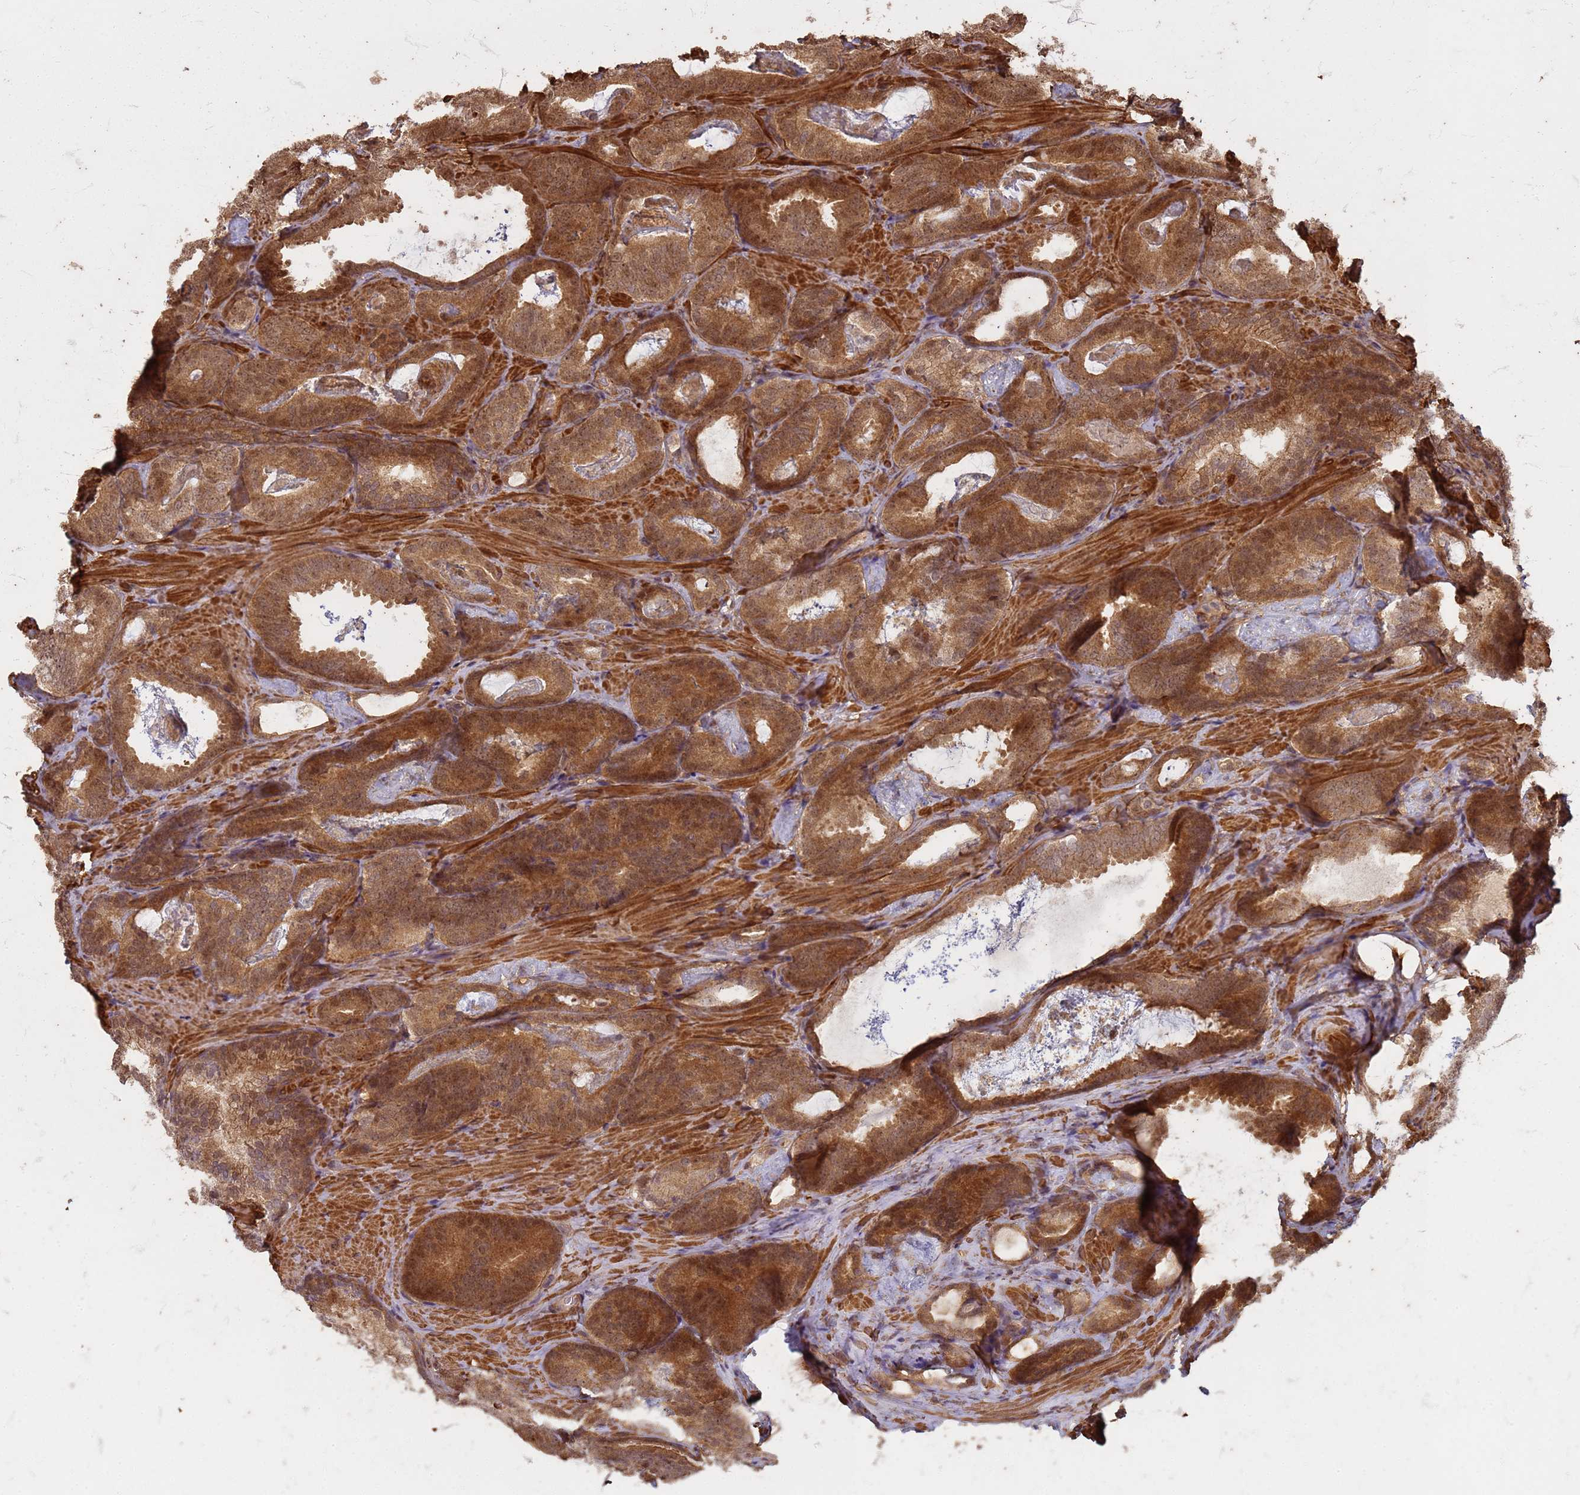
{"staining": {"intensity": "moderate", "quantity": ">75%", "location": "cytoplasmic/membranous,nuclear"}, "tissue": "prostate cancer", "cell_type": "Tumor cells", "image_type": "cancer", "snomed": [{"axis": "morphology", "description": "Adenocarcinoma, Low grade"}, {"axis": "topography", "description": "Prostate"}], "caption": "A brown stain highlights moderate cytoplasmic/membranous and nuclear expression of a protein in prostate cancer (adenocarcinoma (low-grade)) tumor cells.", "gene": "KIF26A", "patient": {"sex": "male", "age": 60}}